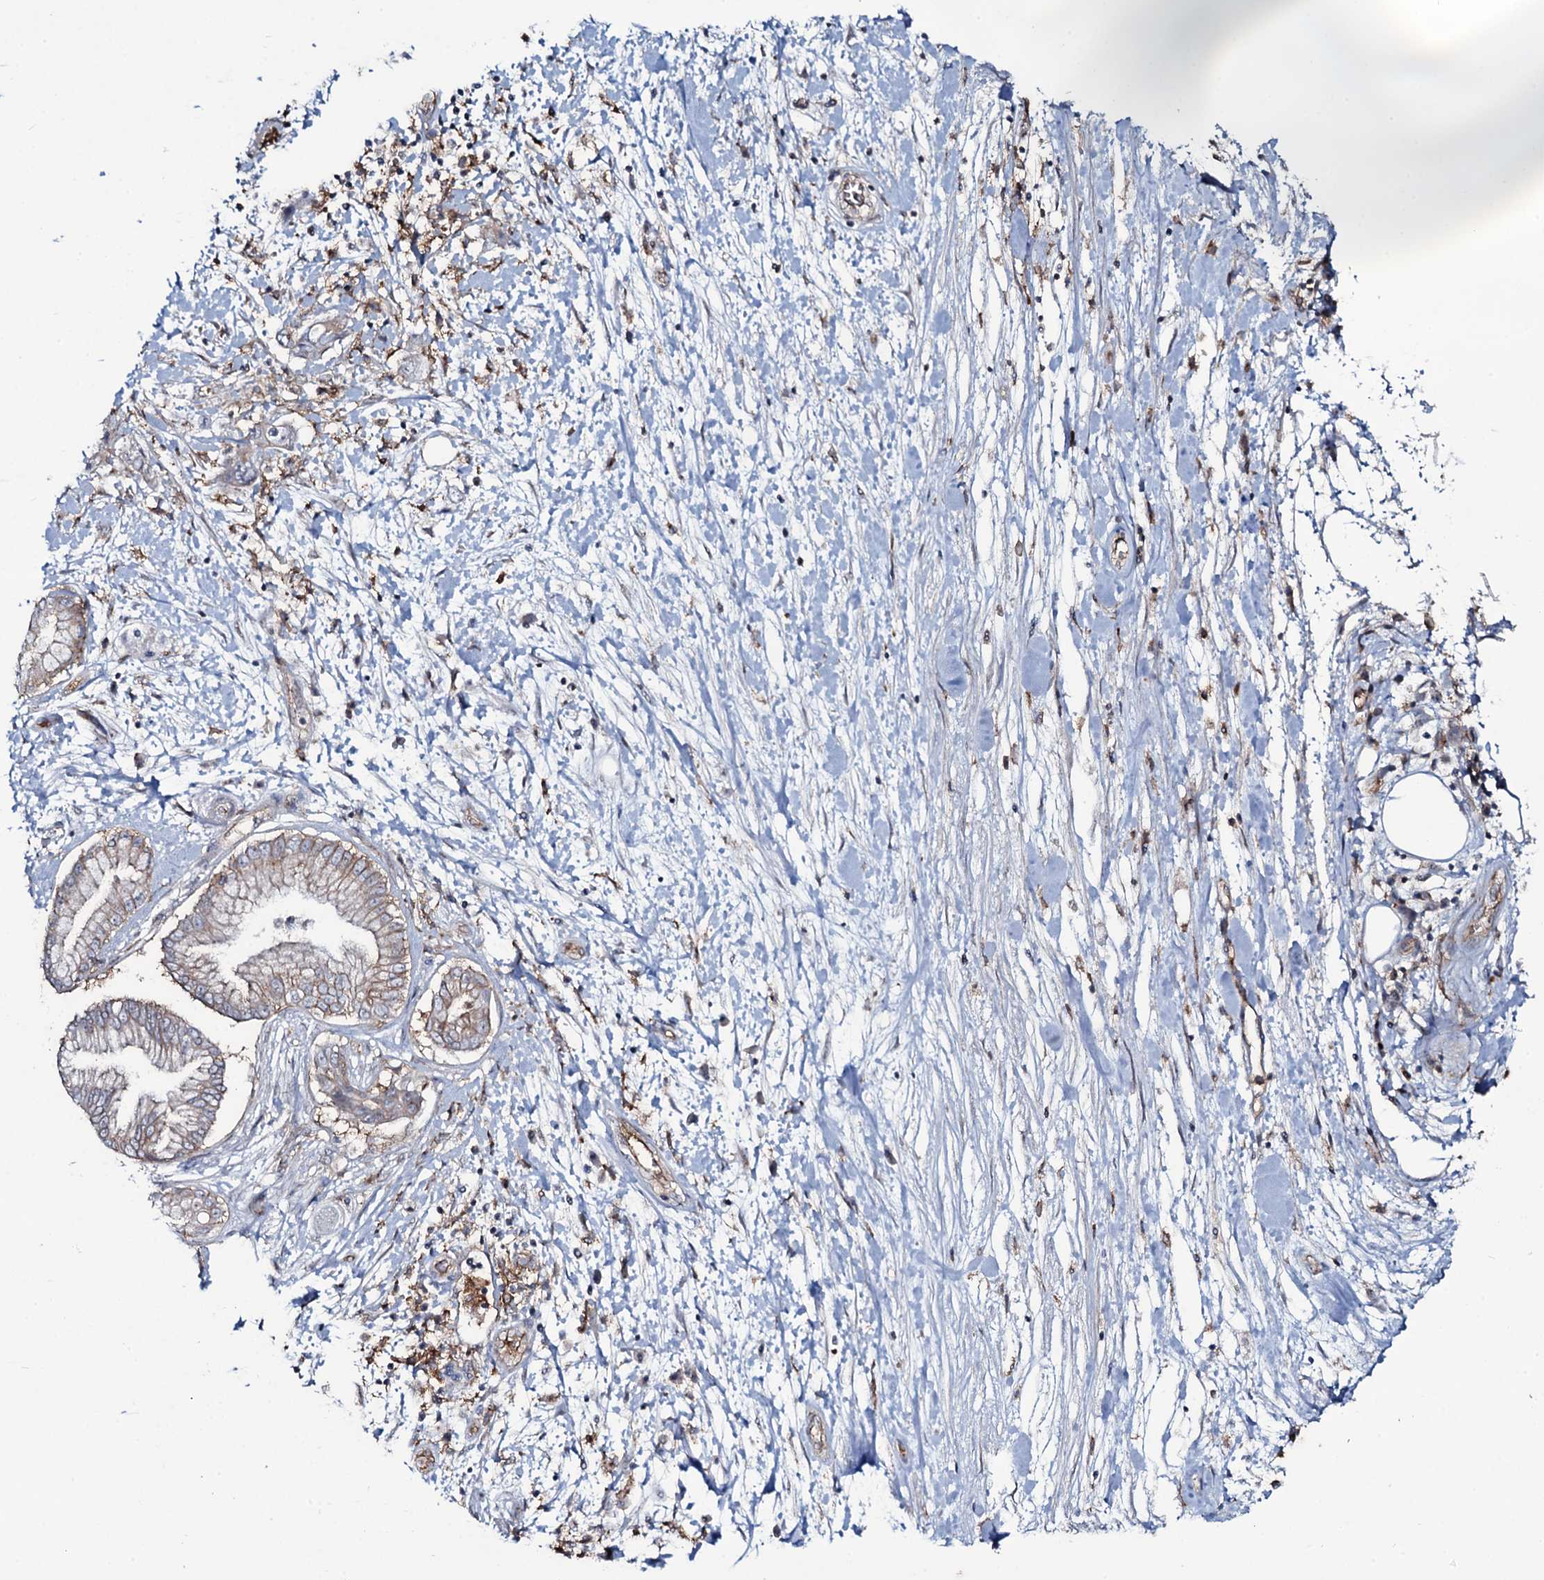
{"staining": {"intensity": "moderate", "quantity": "<25%", "location": "cytoplasmic/membranous"}, "tissue": "pancreatic cancer", "cell_type": "Tumor cells", "image_type": "cancer", "snomed": [{"axis": "morphology", "description": "Adenocarcinoma, NOS"}, {"axis": "topography", "description": "Pancreas"}], "caption": "A brown stain shows moderate cytoplasmic/membranous expression of a protein in pancreatic cancer (adenocarcinoma) tumor cells.", "gene": "SNAP23", "patient": {"sex": "female", "age": 73}}